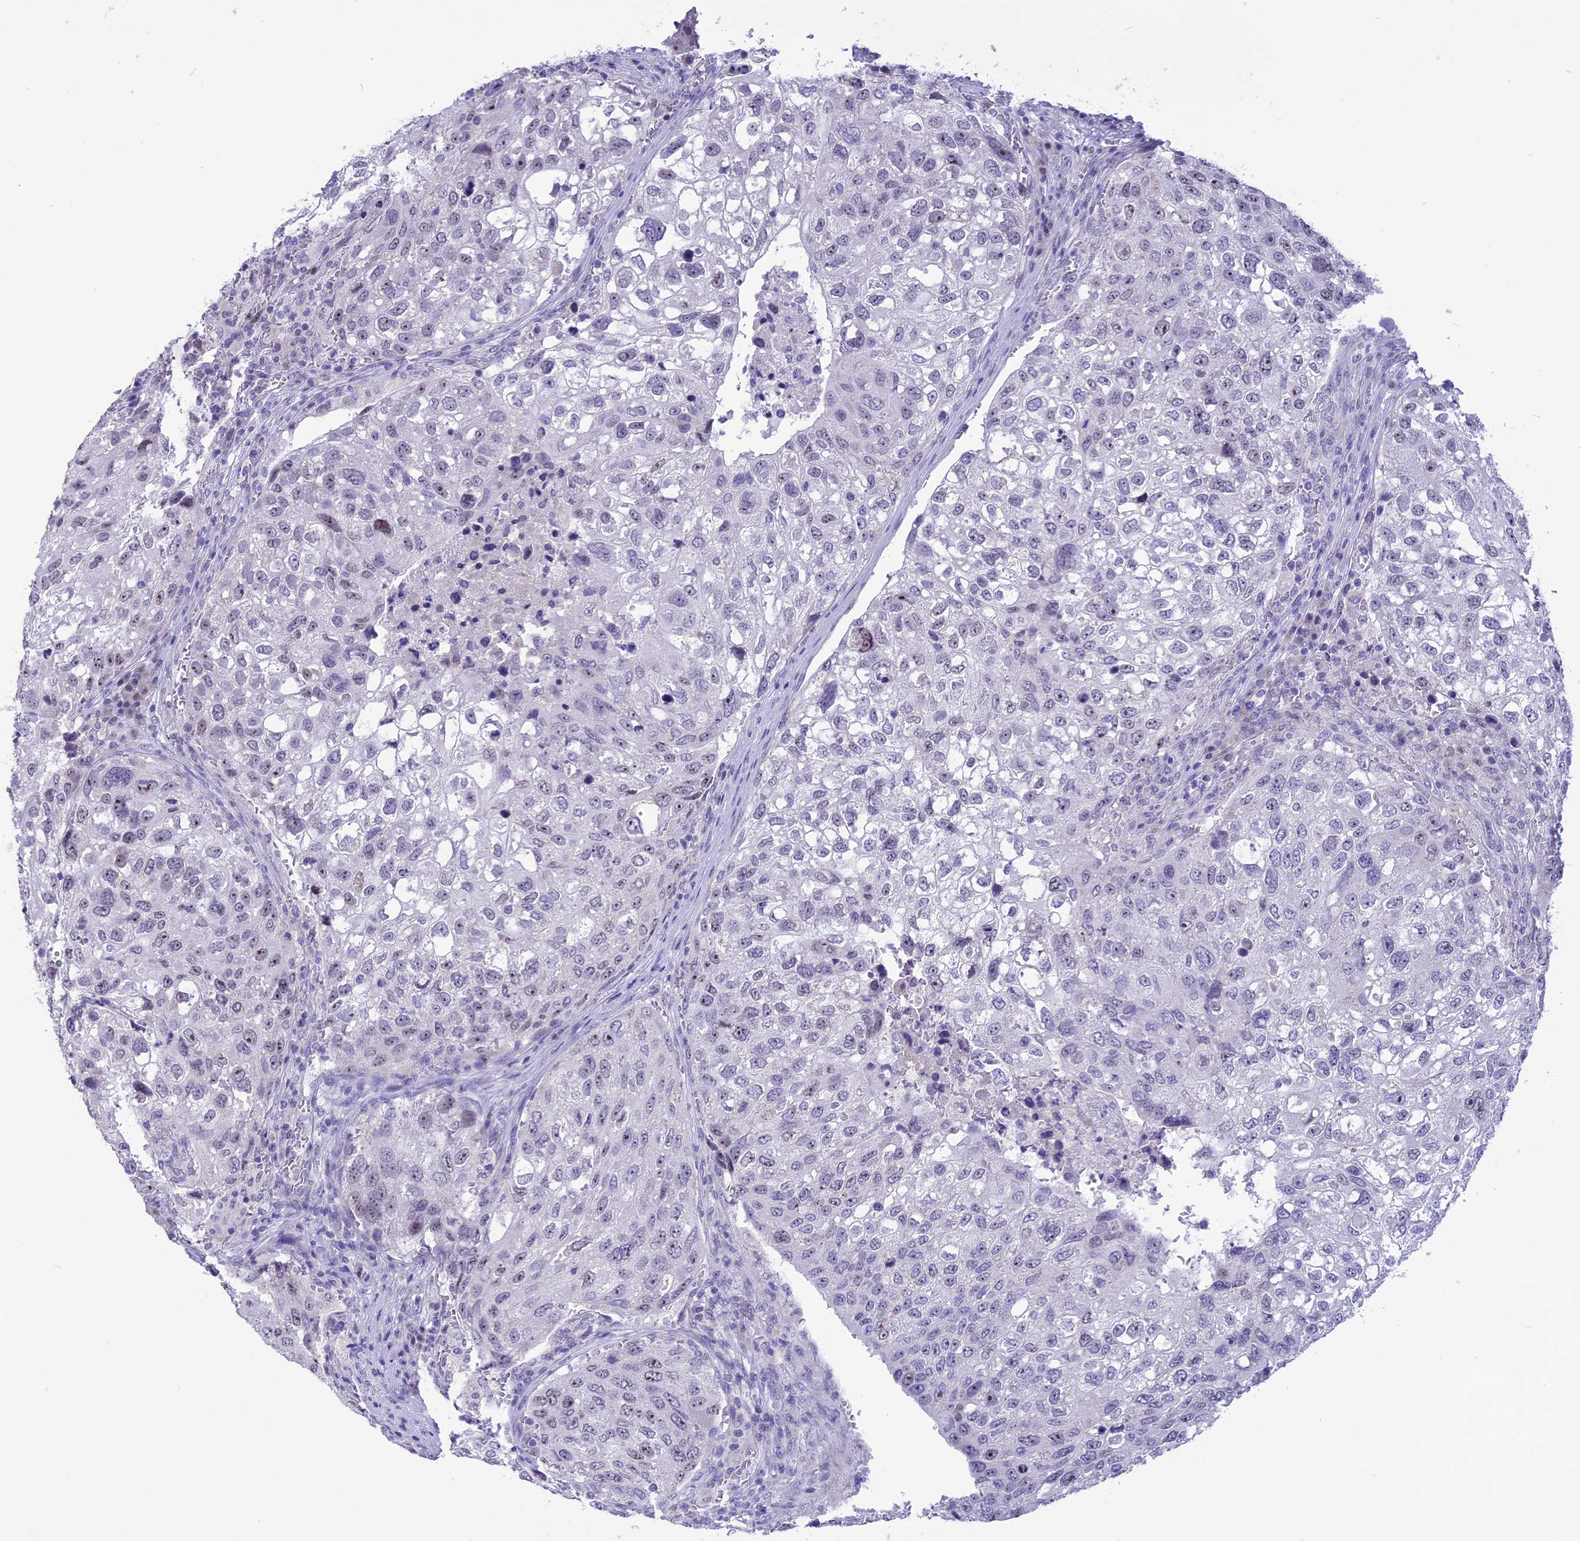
{"staining": {"intensity": "weak", "quantity": "<25%", "location": "nuclear"}, "tissue": "urothelial cancer", "cell_type": "Tumor cells", "image_type": "cancer", "snomed": [{"axis": "morphology", "description": "Urothelial carcinoma, High grade"}, {"axis": "topography", "description": "Lymph node"}, {"axis": "topography", "description": "Urinary bladder"}], "caption": "Immunohistochemical staining of urothelial carcinoma (high-grade) exhibits no significant positivity in tumor cells. Nuclei are stained in blue.", "gene": "CMSS1", "patient": {"sex": "male", "age": 51}}